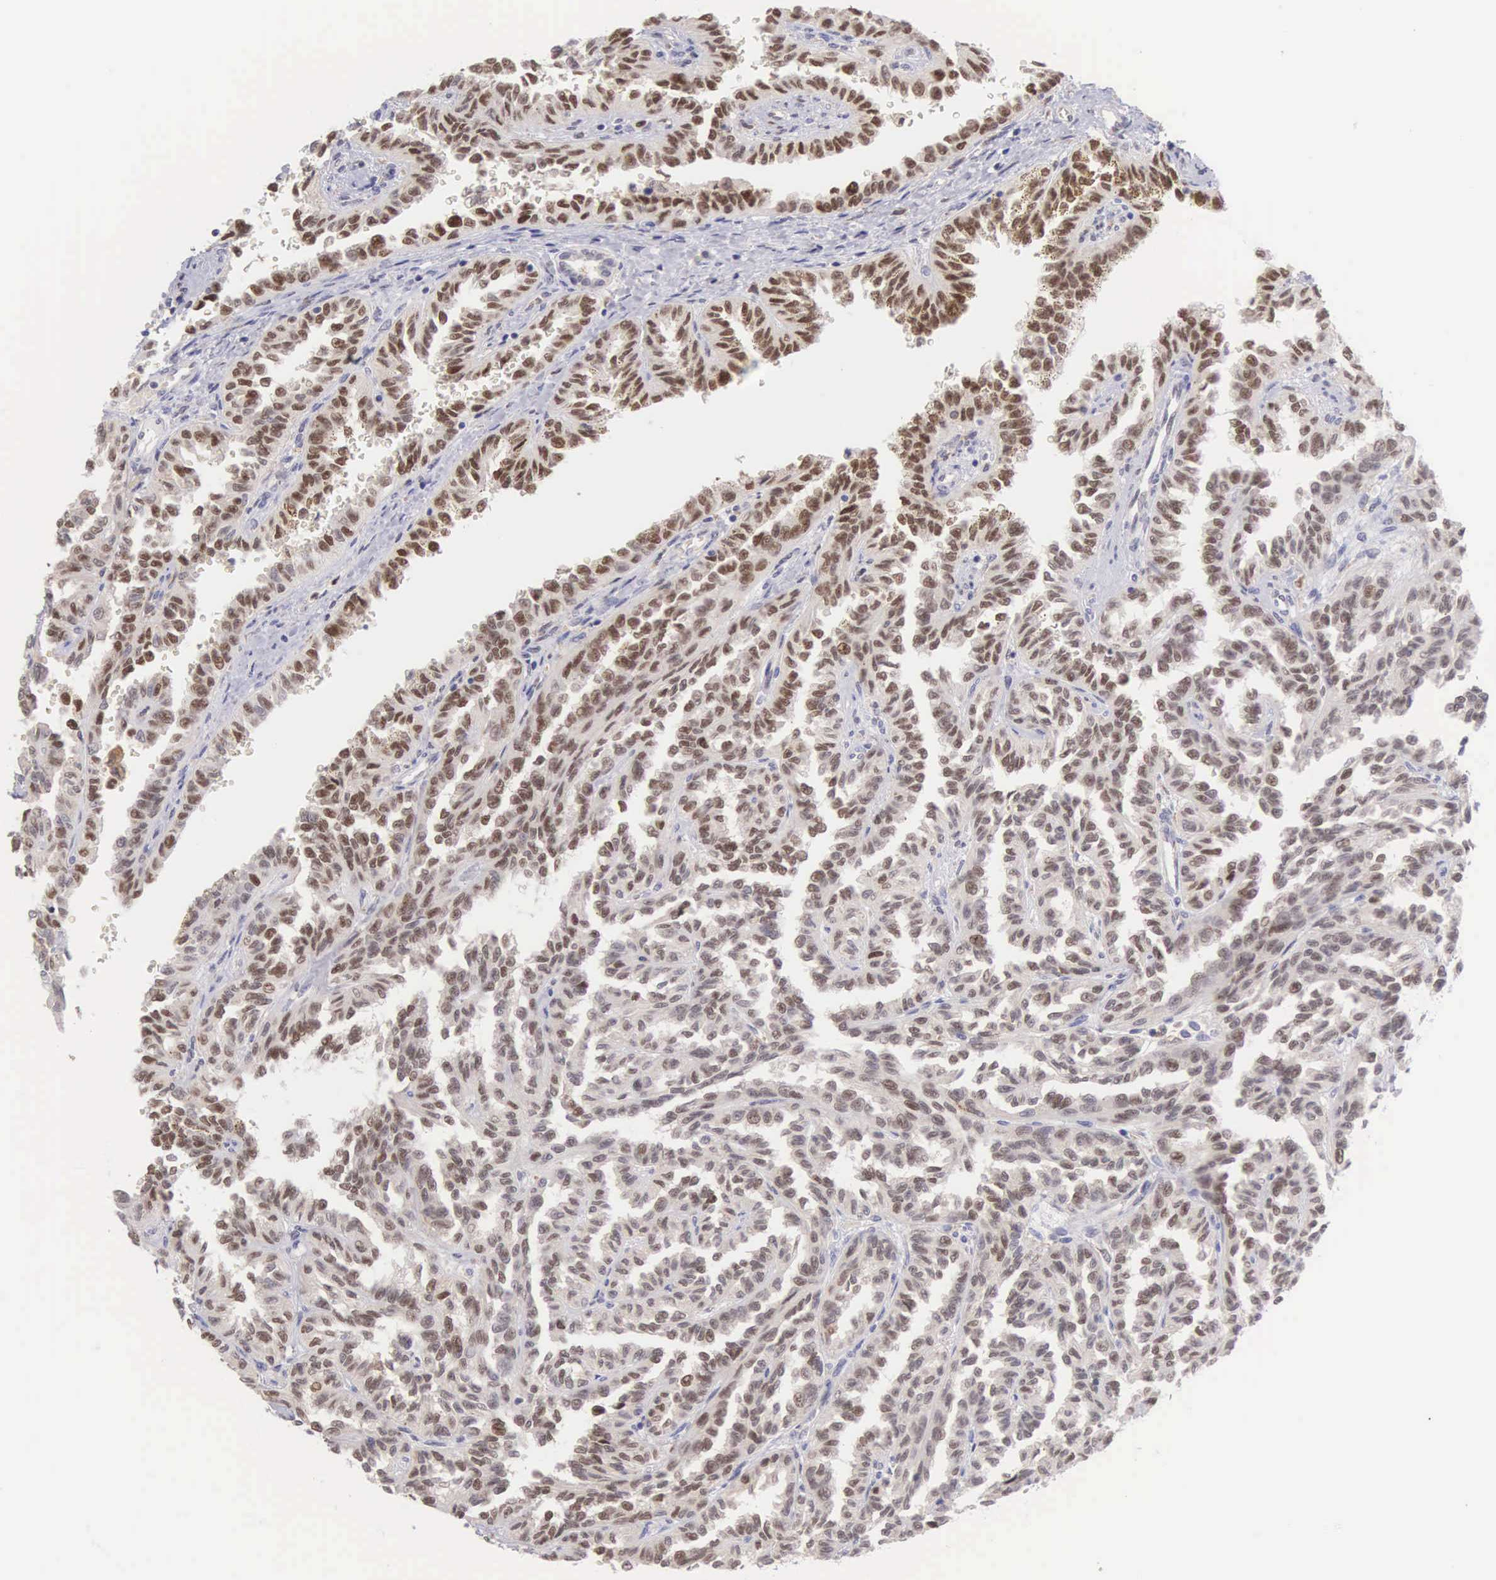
{"staining": {"intensity": "weak", "quantity": "25%-75%", "location": "nuclear"}, "tissue": "renal cancer", "cell_type": "Tumor cells", "image_type": "cancer", "snomed": [{"axis": "morphology", "description": "Inflammation, NOS"}, {"axis": "morphology", "description": "Adenocarcinoma, NOS"}, {"axis": "topography", "description": "Kidney"}], "caption": "Brown immunohistochemical staining in renal cancer (adenocarcinoma) reveals weak nuclear positivity in approximately 25%-75% of tumor cells.", "gene": "GRK3", "patient": {"sex": "male", "age": 68}}